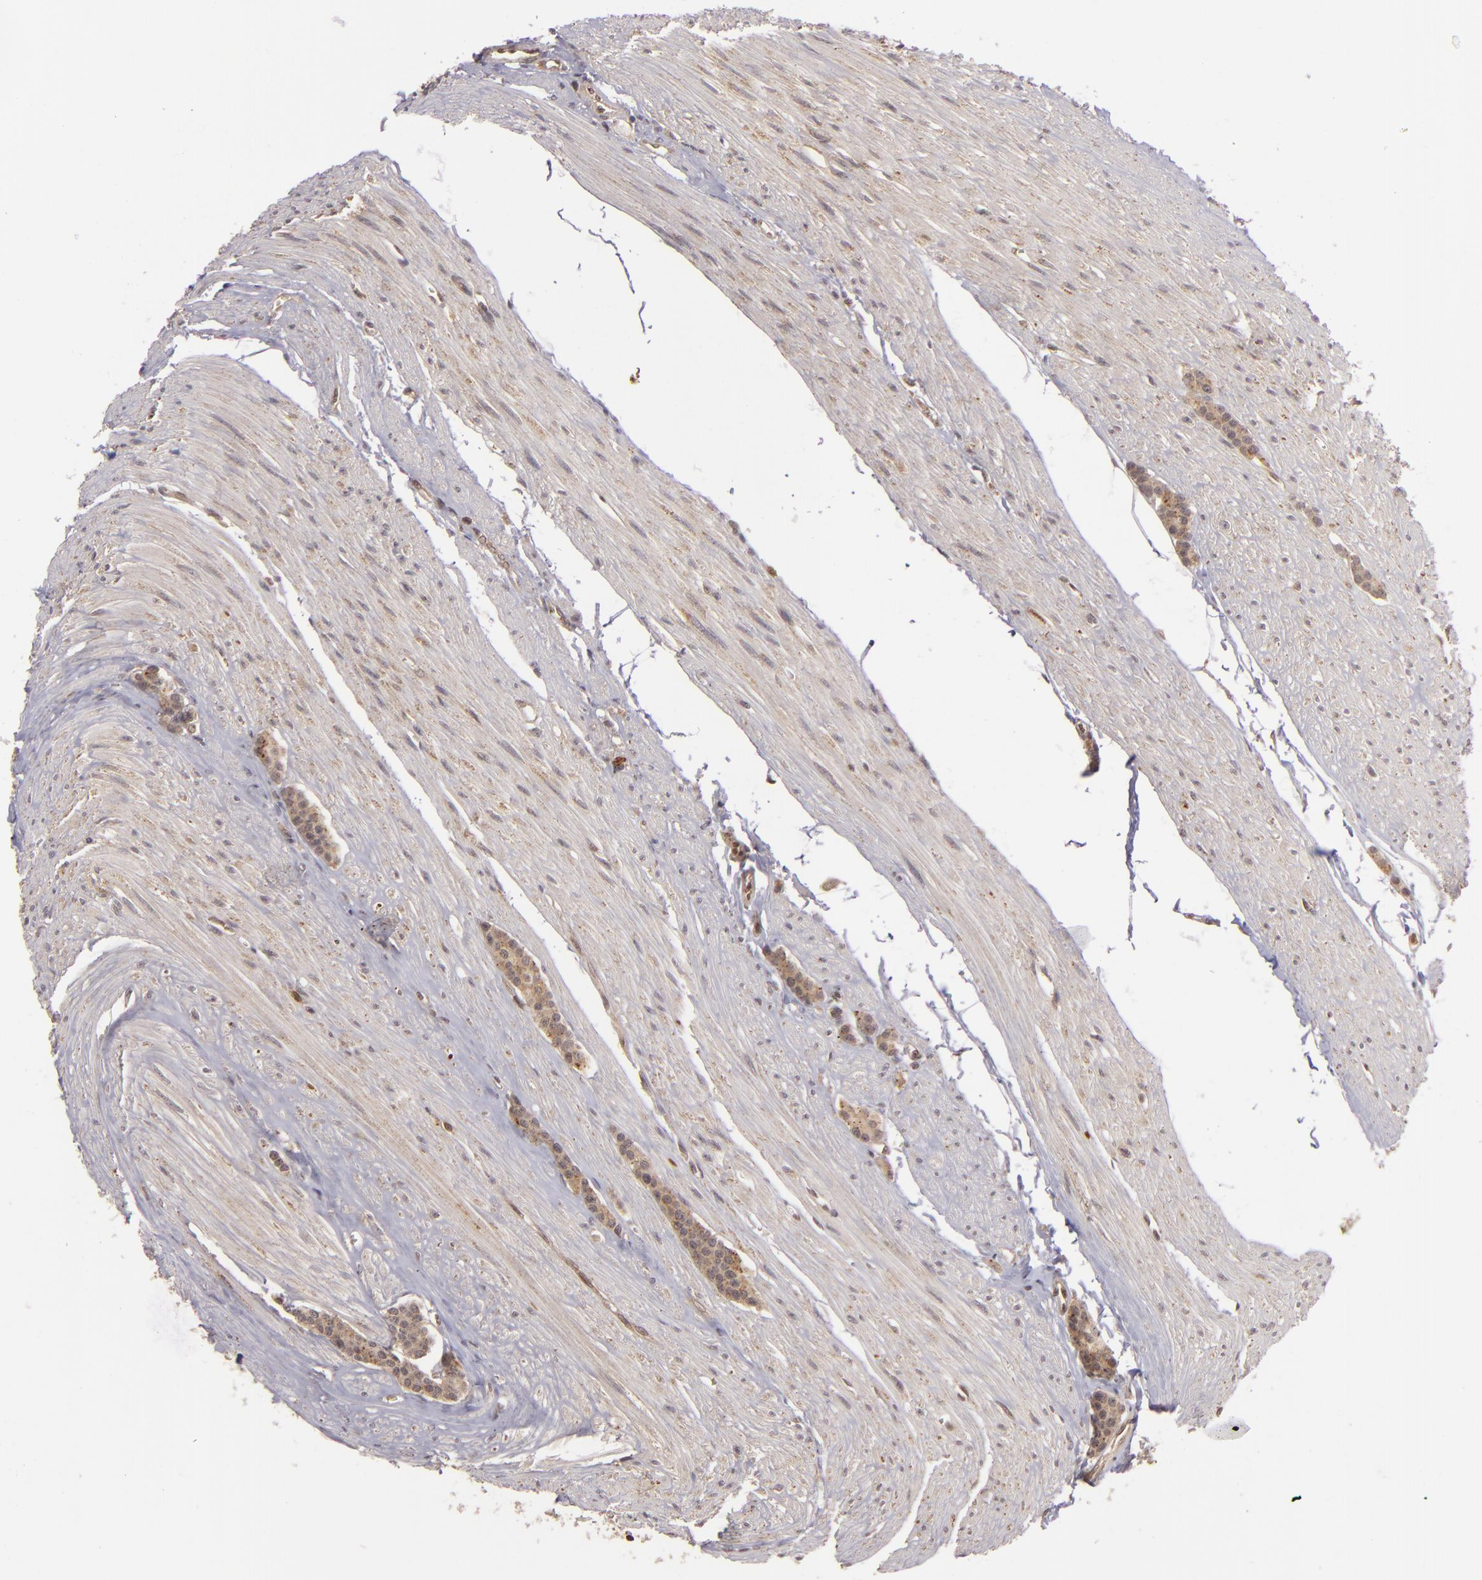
{"staining": {"intensity": "weak", "quantity": ">75%", "location": "cytoplasmic/membranous"}, "tissue": "carcinoid", "cell_type": "Tumor cells", "image_type": "cancer", "snomed": [{"axis": "morphology", "description": "Carcinoid, malignant, NOS"}, {"axis": "topography", "description": "Small intestine"}], "caption": "Tumor cells demonstrate low levels of weak cytoplasmic/membranous positivity in about >75% of cells in human carcinoid (malignant).", "gene": "ZBTB33", "patient": {"sex": "male", "age": 60}}